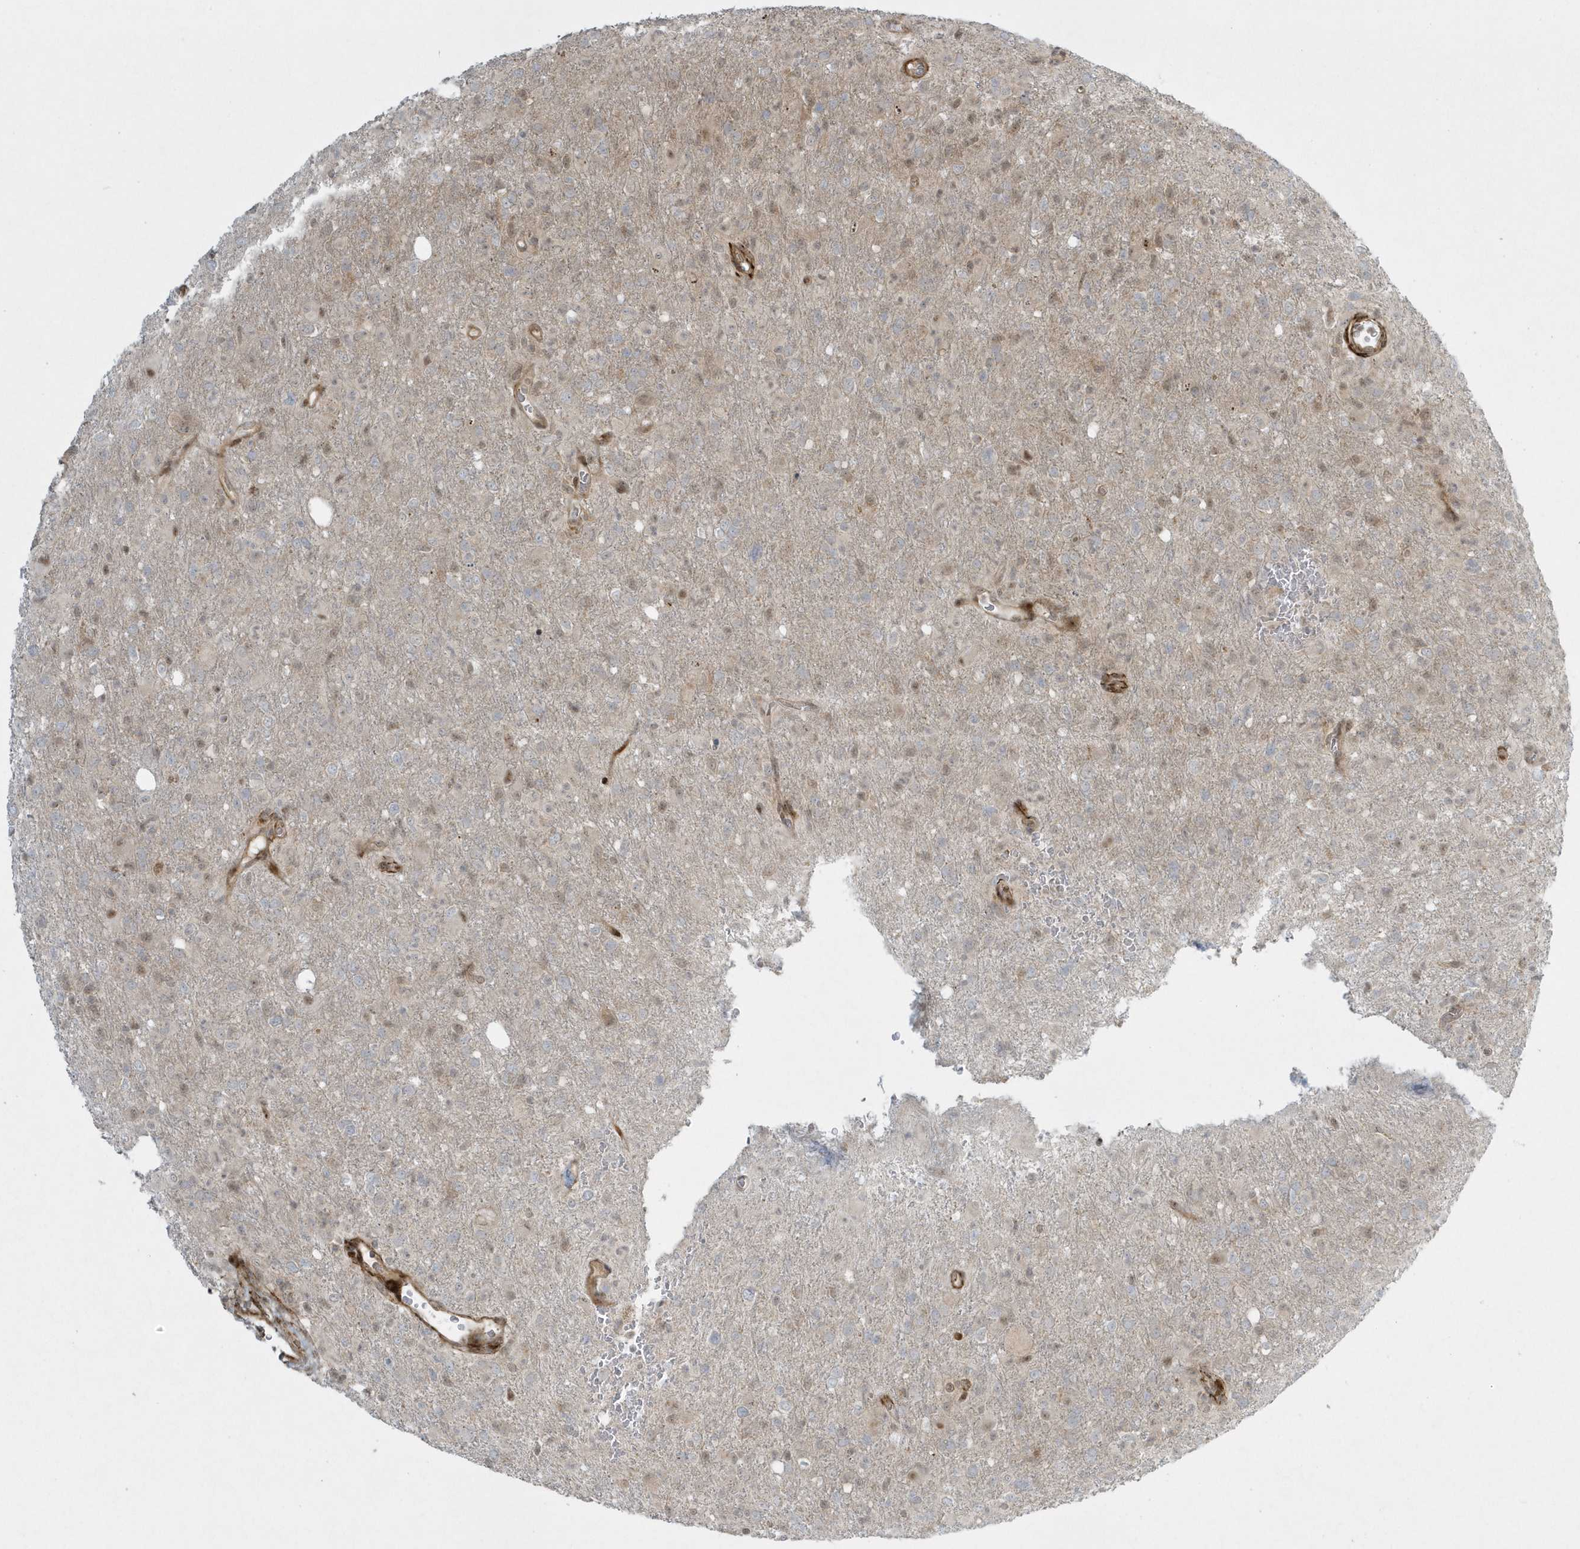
{"staining": {"intensity": "weak", "quantity": "<25%", "location": "cytoplasmic/membranous"}, "tissue": "glioma", "cell_type": "Tumor cells", "image_type": "cancer", "snomed": [{"axis": "morphology", "description": "Glioma, malignant, High grade"}, {"axis": "topography", "description": "Brain"}], "caption": "The image reveals no staining of tumor cells in malignant high-grade glioma.", "gene": "MASP2", "patient": {"sex": "female", "age": 57}}